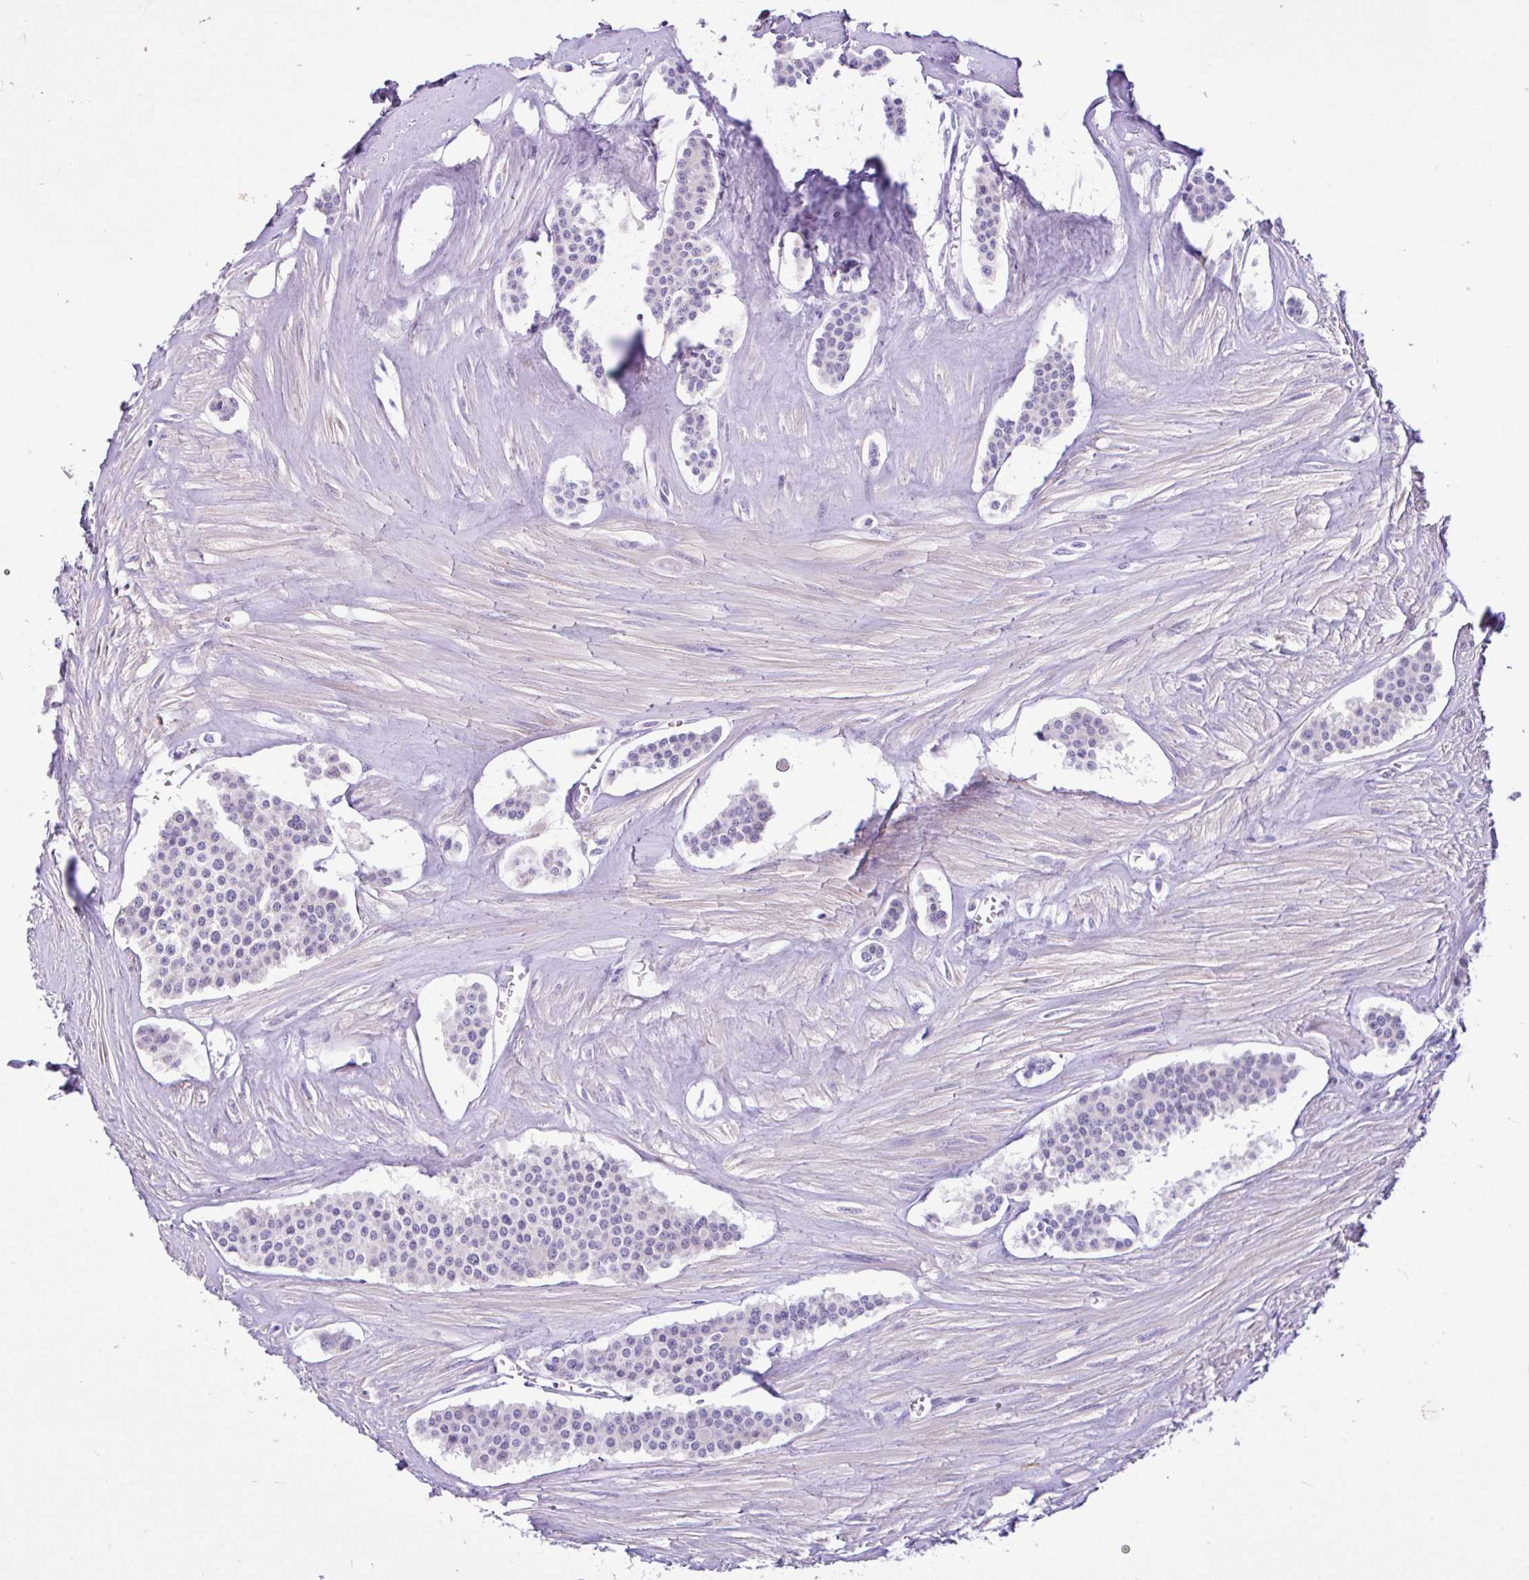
{"staining": {"intensity": "negative", "quantity": "none", "location": "none"}, "tissue": "carcinoid", "cell_type": "Tumor cells", "image_type": "cancer", "snomed": [{"axis": "morphology", "description": "Carcinoid, malignant, NOS"}, {"axis": "topography", "description": "Small intestine"}], "caption": "DAB immunohistochemical staining of human carcinoid shows no significant positivity in tumor cells. (Immunohistochemistry, brightfield microscopy, high magnification).", "gene": "ANO4", "patient": {"sex": "male", "age": 60}}